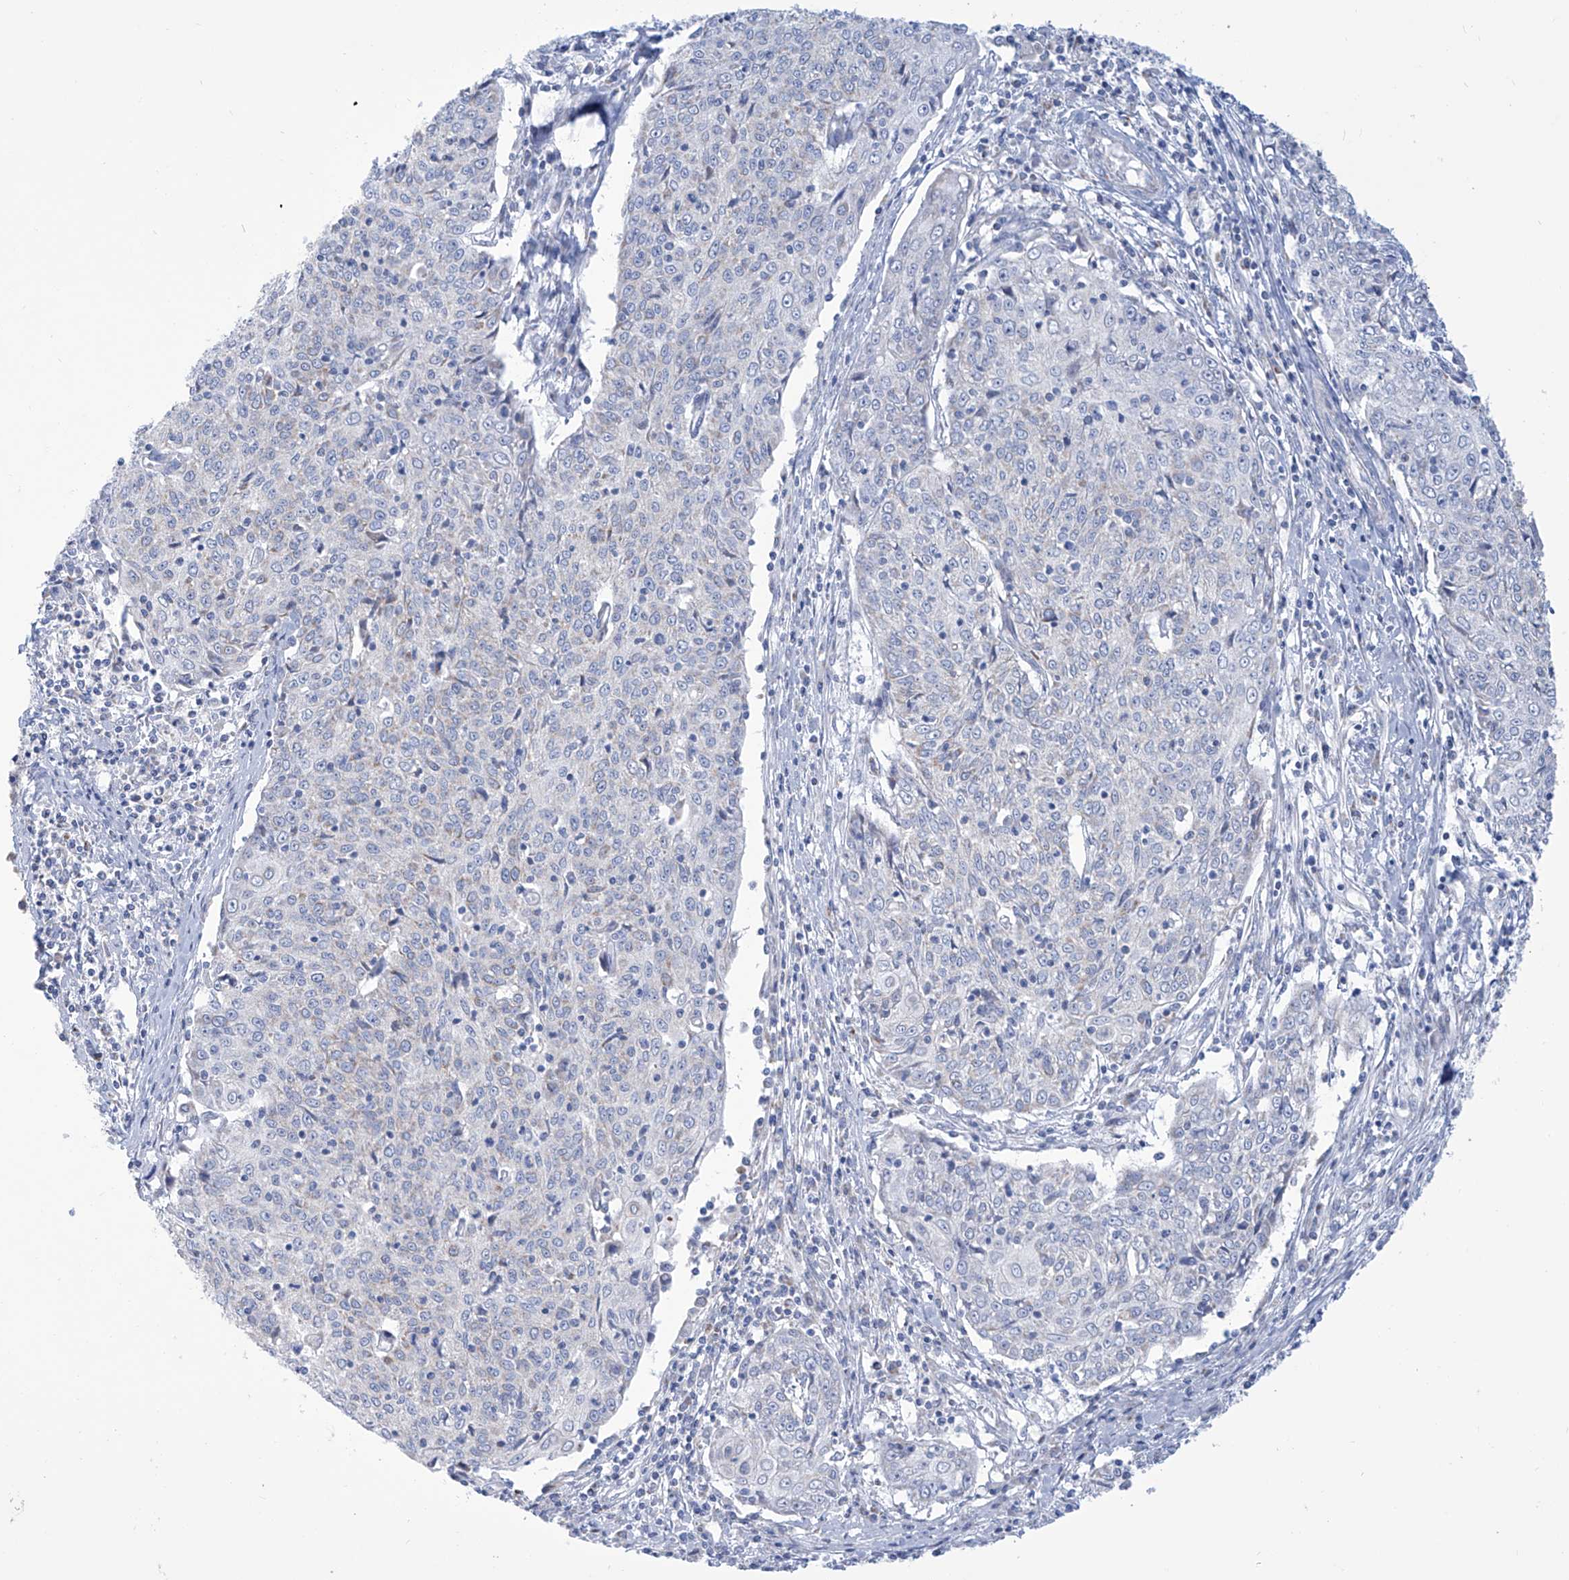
{"staining": {"intensity": "negative", "quantity": "none", "location": "none"}, "tissue": "cervical cancer", "cell_type": "Tumor cells", "image_type": "cancer", "snomed": [{"axis": "morphology", "description": "Squamous cell carcinoma, NOS"}, {"axis": "topography", "description": "Cervix"}], "caption": "High magnification brightfield microscopy of cervical cancer (squamous cell carcinoma) stained with DAB (brown) and counterstained with hematoxylin (blue): tumor cells show no significant expression.", "gene": "ALDH6A1", "patient": {"sex": "female", "age": 48}}